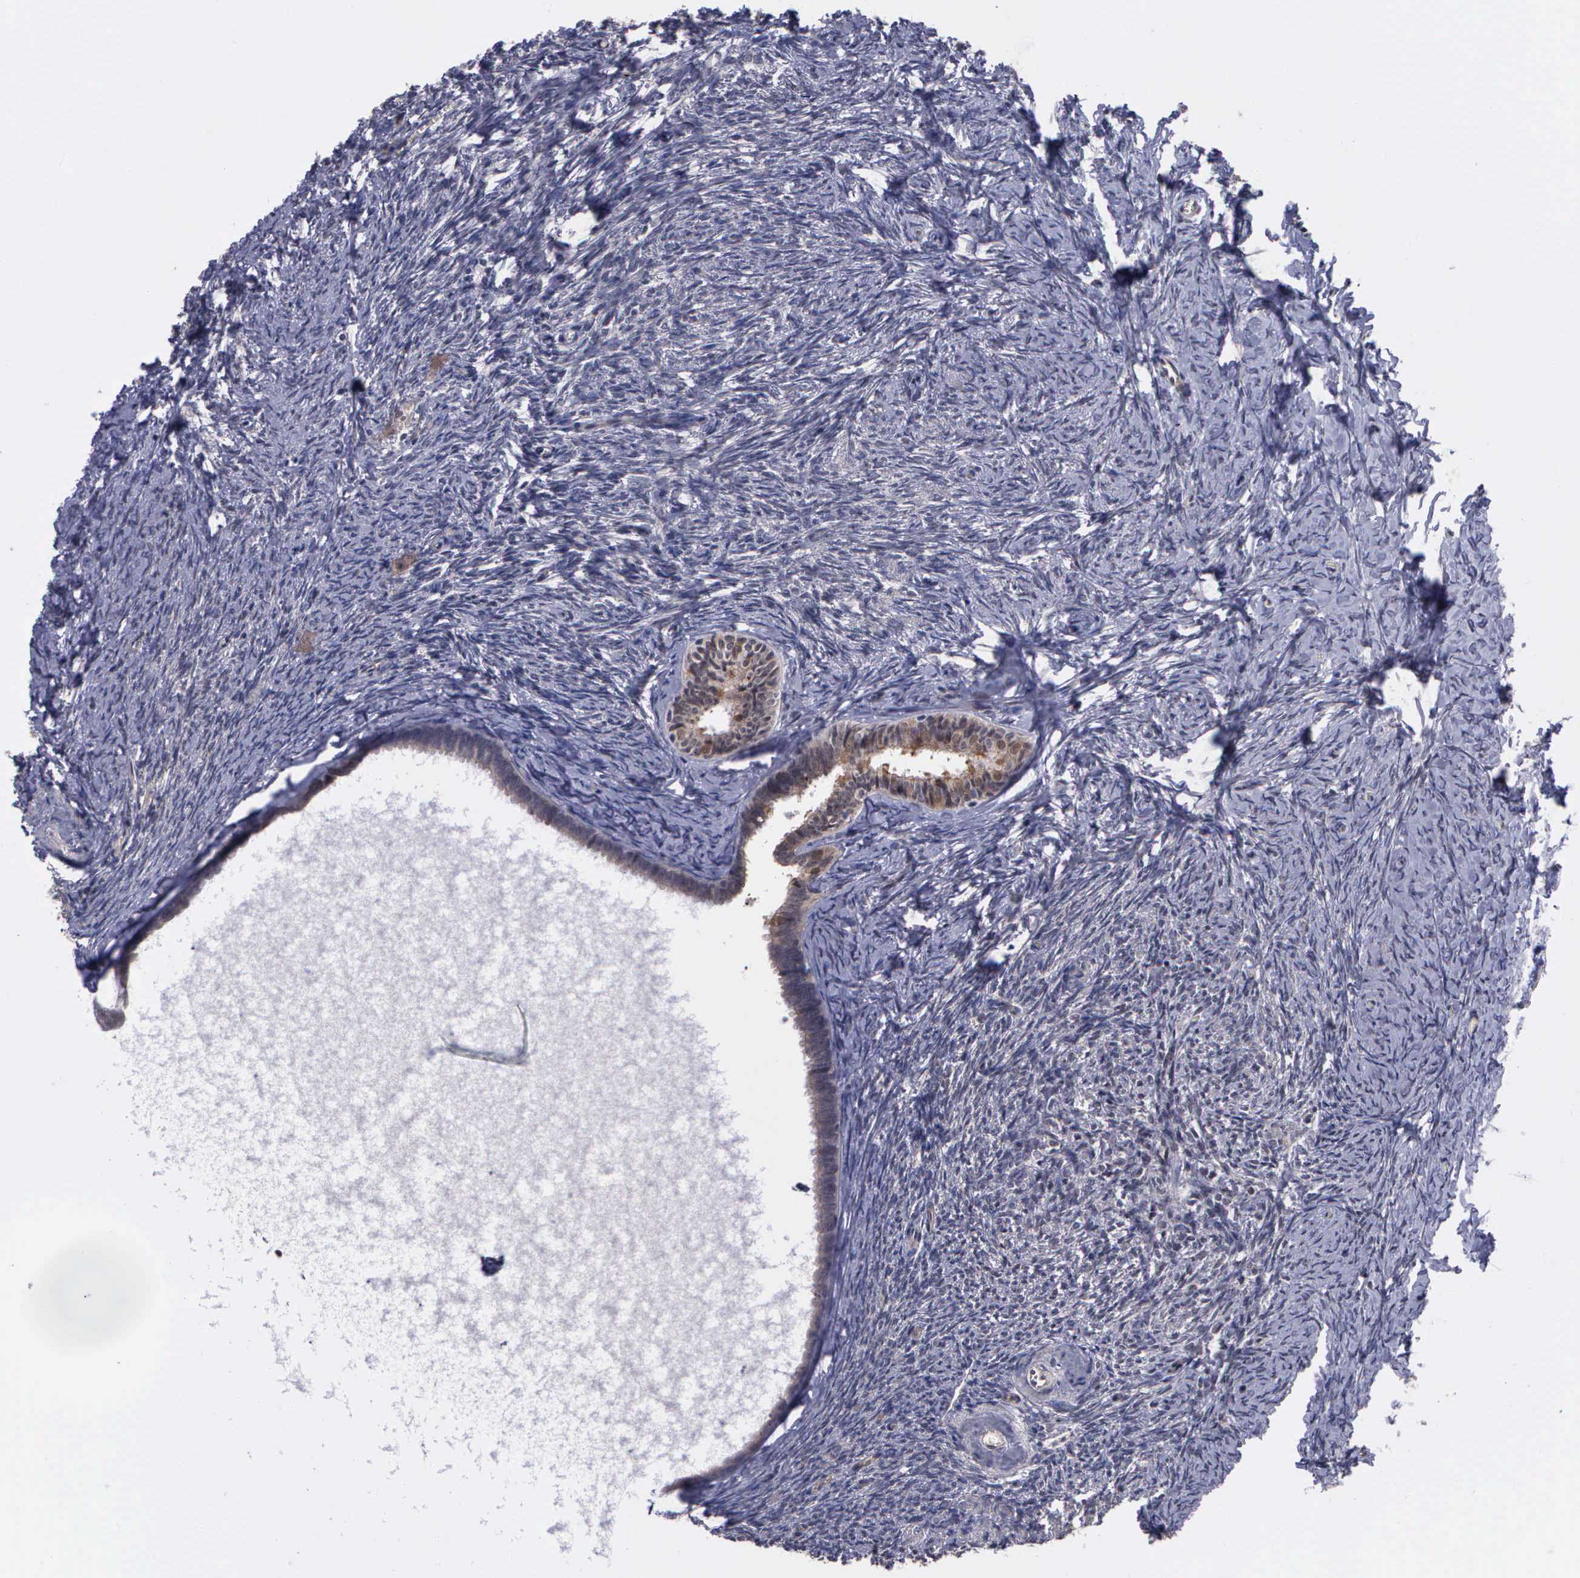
{"staining": {"intensity": "moderate", "quantity": ">75%", "location": "cytoplasmic/membranous"}, "tissue": "ovary", "cell_type": "Follicle cells", "image_type": "normal", "snomed": [{"axis": "morphology", "description": "Normal tissue, NOS"}, {"axis": "topography", "description": "Ovary"}], "caption": "Brown immunohistochemical staining in benign ovary exhibits moderate cytoplasmic/membranous expression in approximately >75% of follicle cells. (DAB = brown stain, brightfield microscopy at high magnification).", "gene": "MAP3K9", "patient": {"sex": "female", "age": 54}}